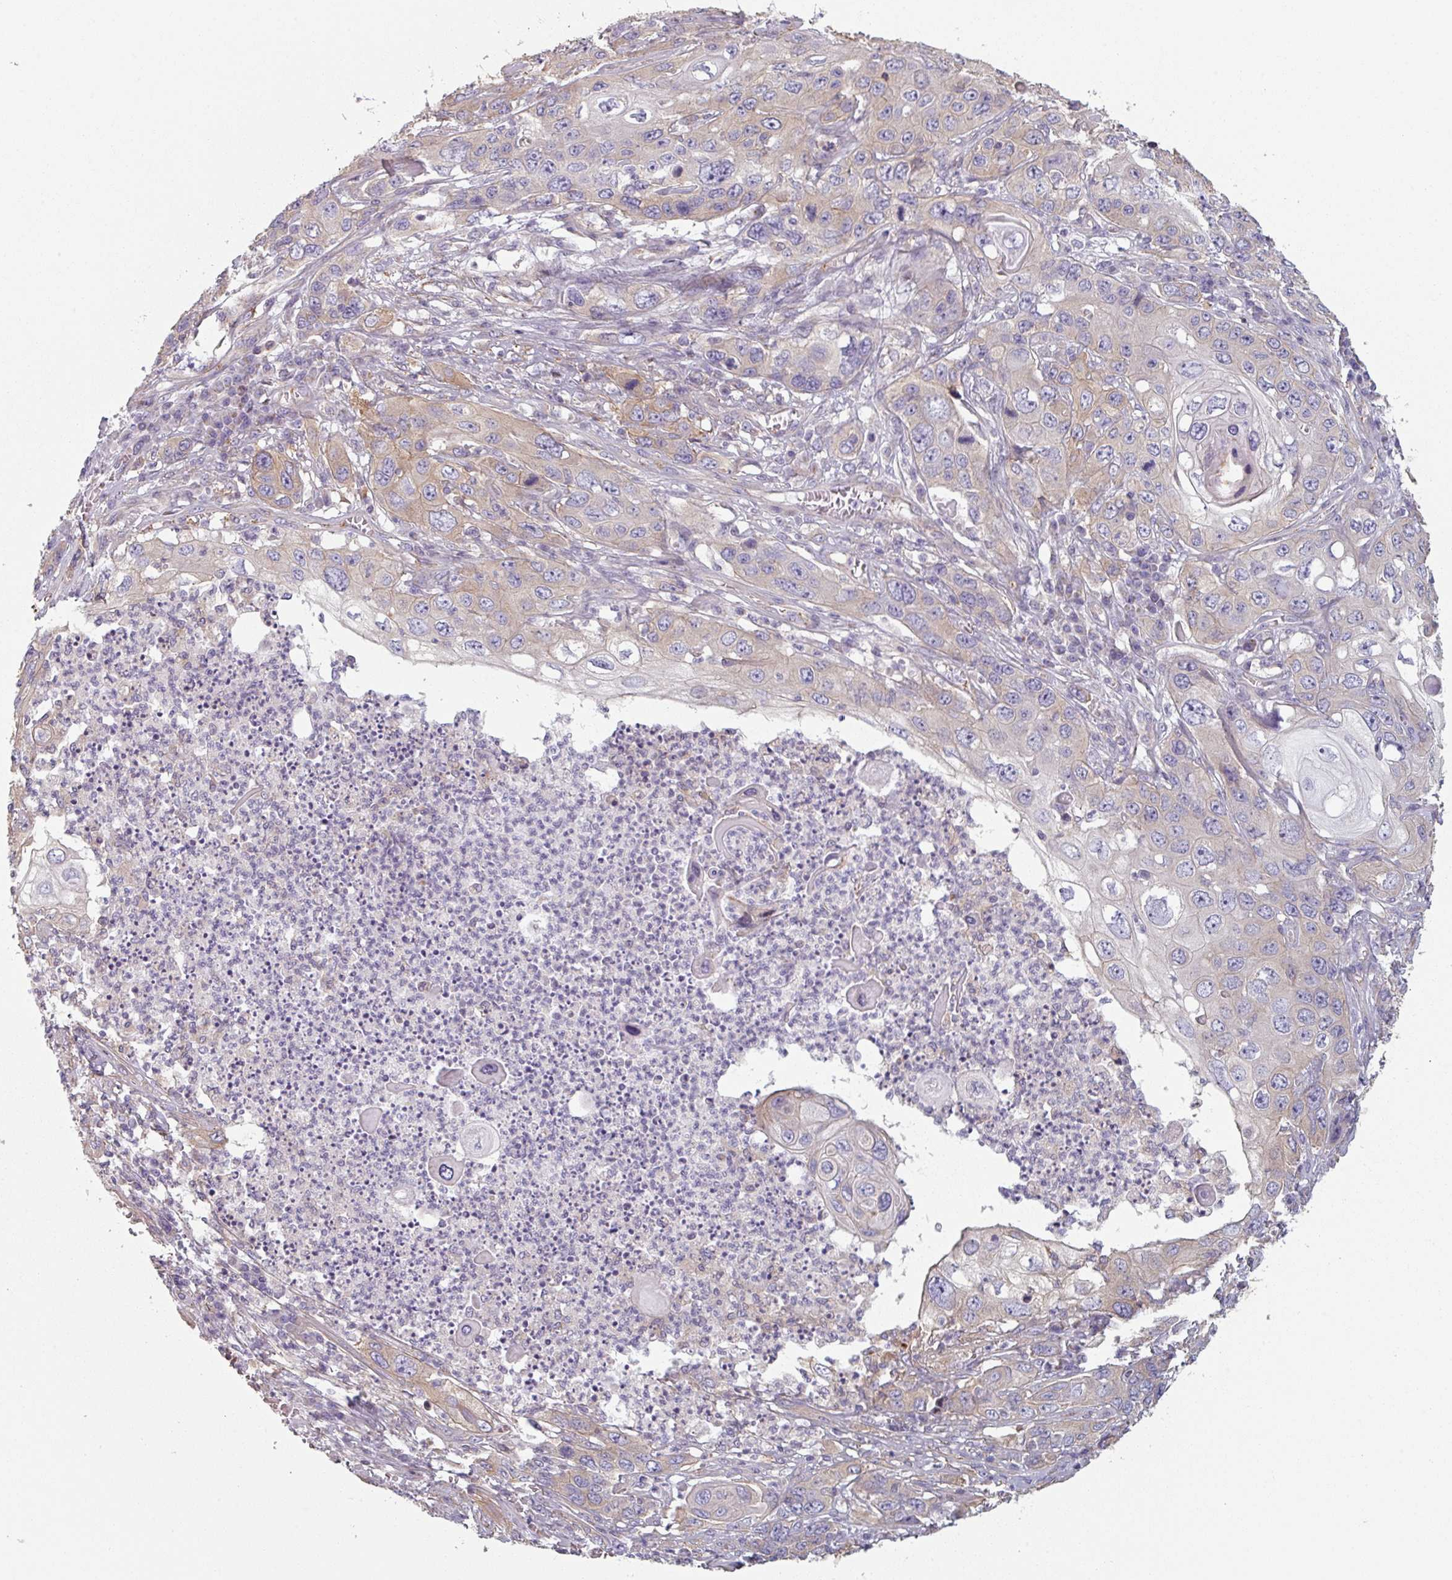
{"staining": {"intensity": "weak", "quantity": "<25%", "location": "cytoplasmic/membranous"}, "tissue": "skin cancer", "cell_type": "Tumor cells", "image_type": "cancer", "snomed": [{"axis": "morphology", "description": "Squamous cell carcinoma, NOS"}, {"axis": "topography", "description": "Skin"}], "caption": "A photomicrograph of human squamous cell carcinoma (skin) is negative for staining in tumor cells.", "gene": "GSTA4", "patient": {"sex": "male", "age": 55}}